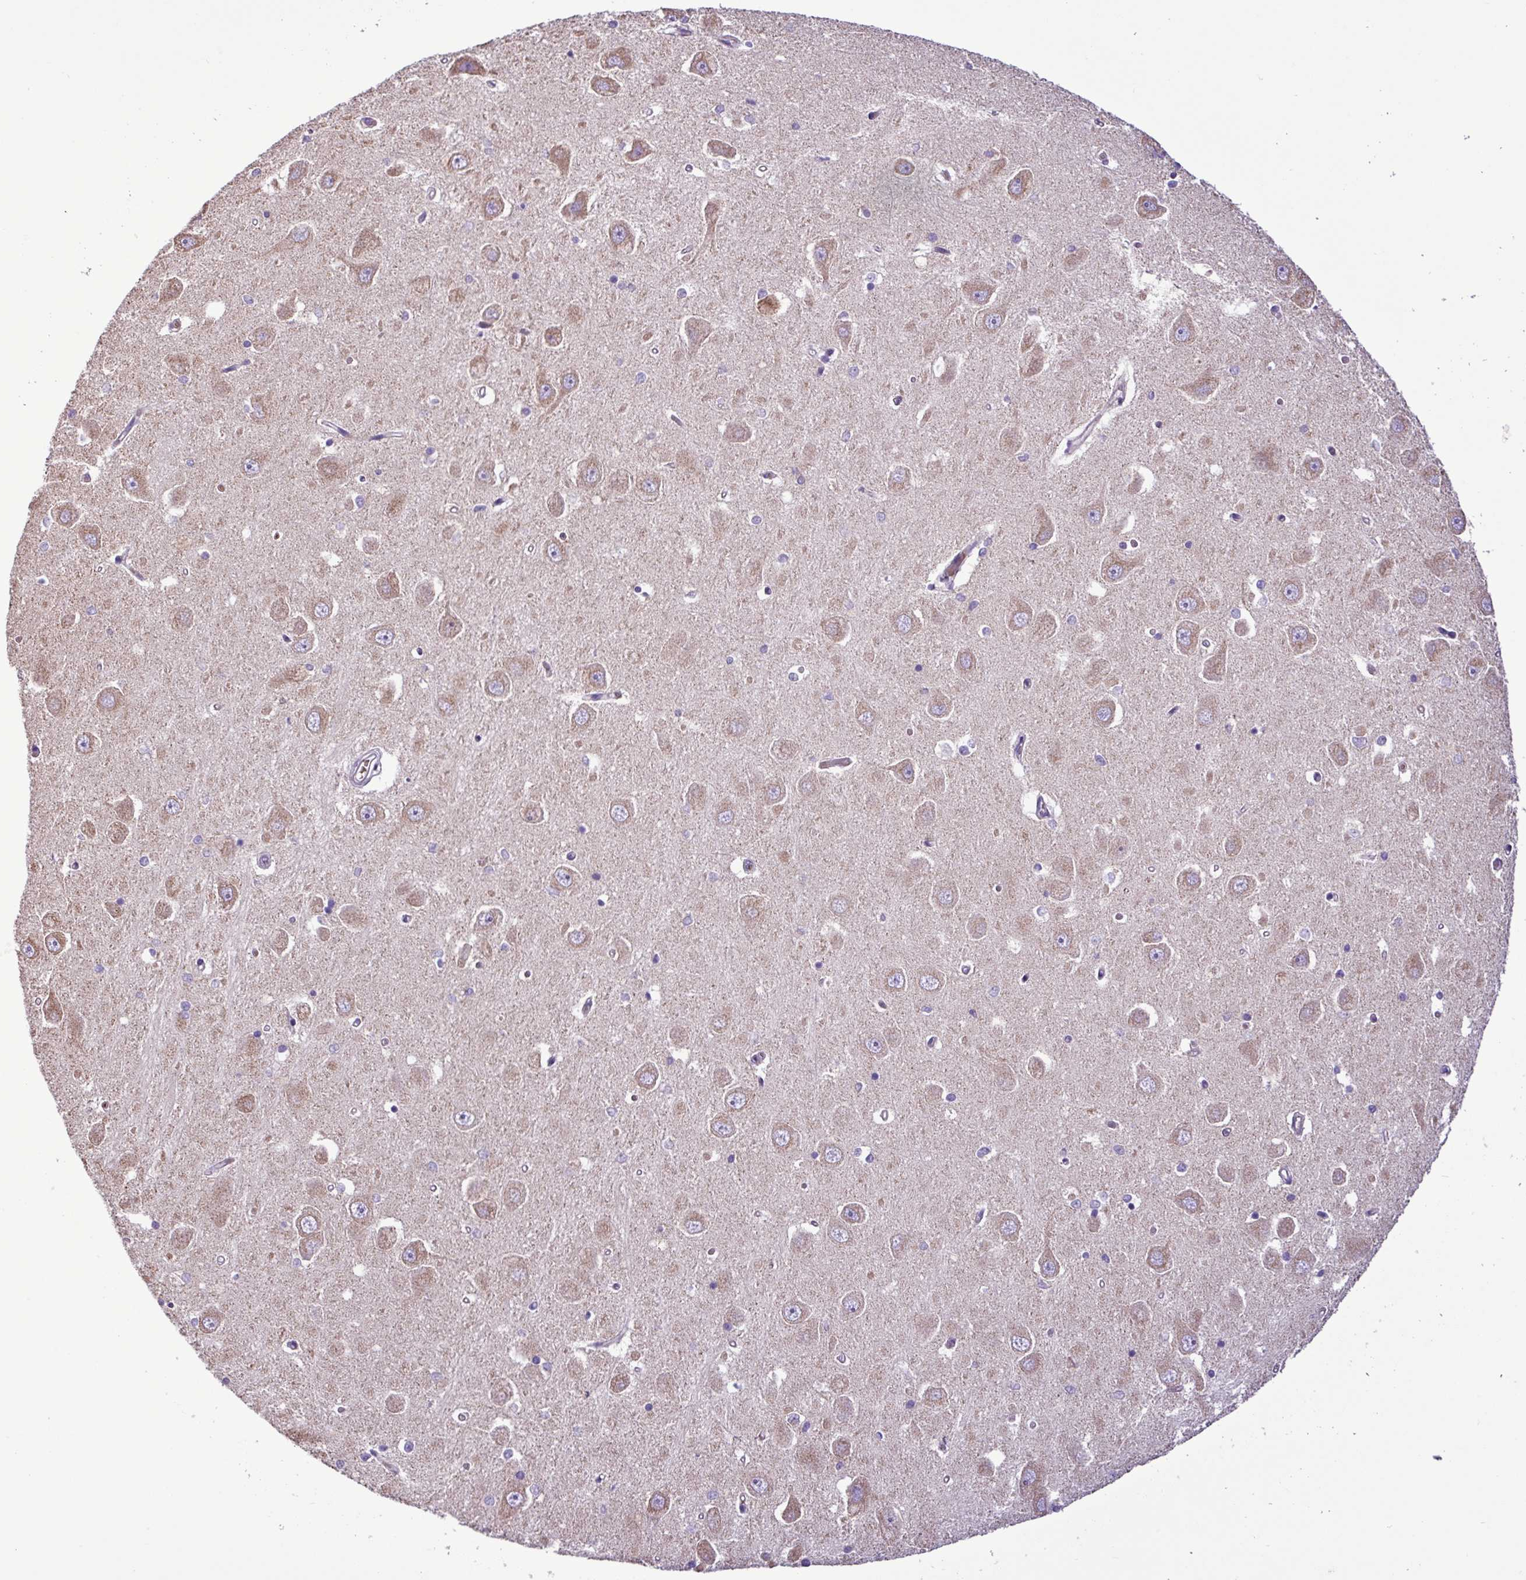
{"staining": {"intensity": "negative", "quantity": "none", "location": "none"}, "tissue": "hippocampus", "cell_type": "Glial cells", "image_type": "normal", "snomed": [{"axis": "morphology", "description": "Normal tissue, NOS"}, {"axis": "topography", "description": "Hippocampus"}], "caption": "This image is of benign hippocampus stained with IHC to label a protein in brown with the nuclei are counter-stained blue. There is no positivity in glial cells.", "gene": "FAM183A", "patient": {"sex": "male", "age": 45}}